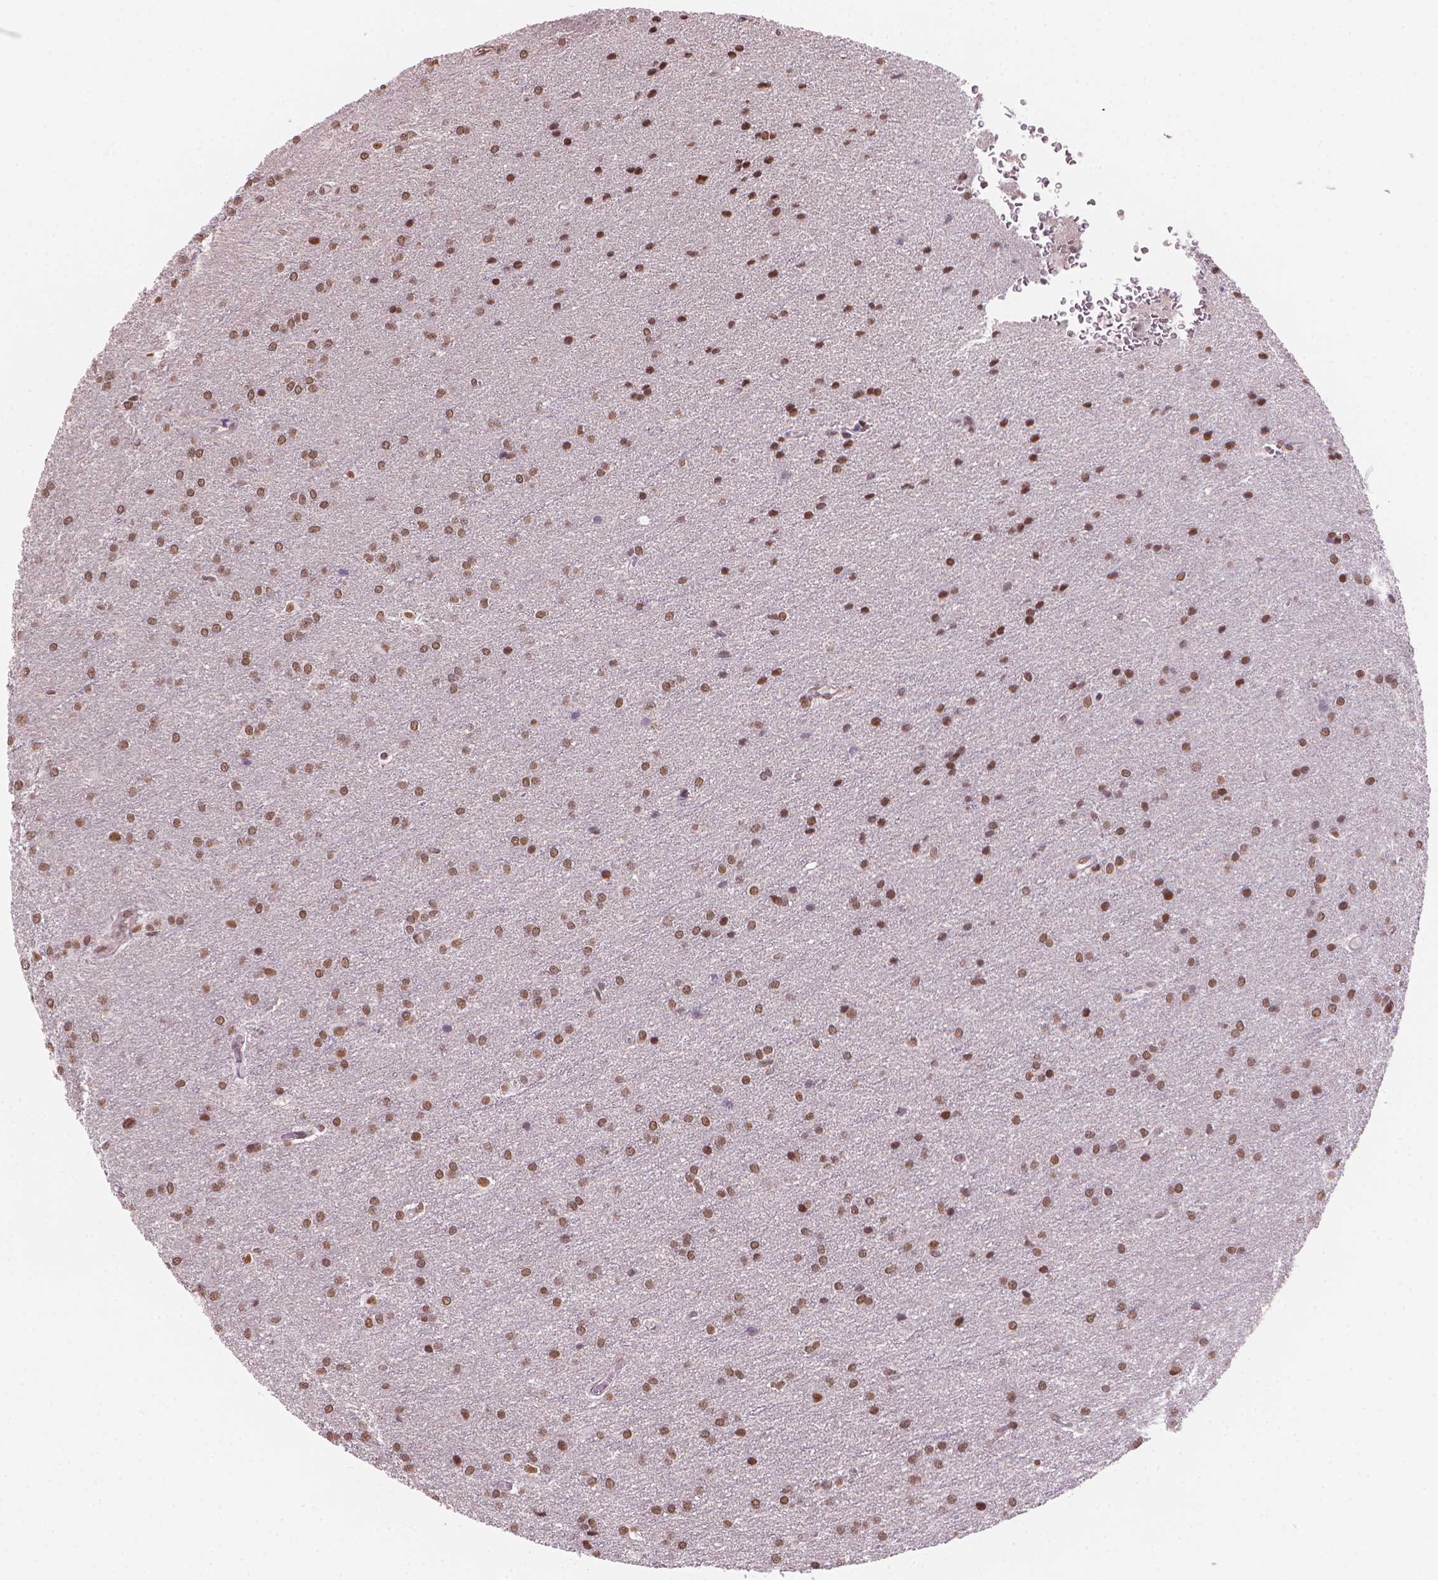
{"staining": {"intensity": "moderate", "quantity": ">75%", "location": "nuclear"}, "tissue": "glioma", "cell_type": "Tumor cells", "image_type": "cancer", "snomed": [{"axis": "morphology", "description": "Glioma, malignant, Low grade"}, {"axis": "topography", "description": "Brain"}], "caption": "There is medium levels of moderate nuclear positivity in tumor cells of malignant glioma (low-grade), as demonstrated by immunohistochemical staining (brown color).", "gene": "HOXD4", "patient": {"sex": "female", "age": 32}}